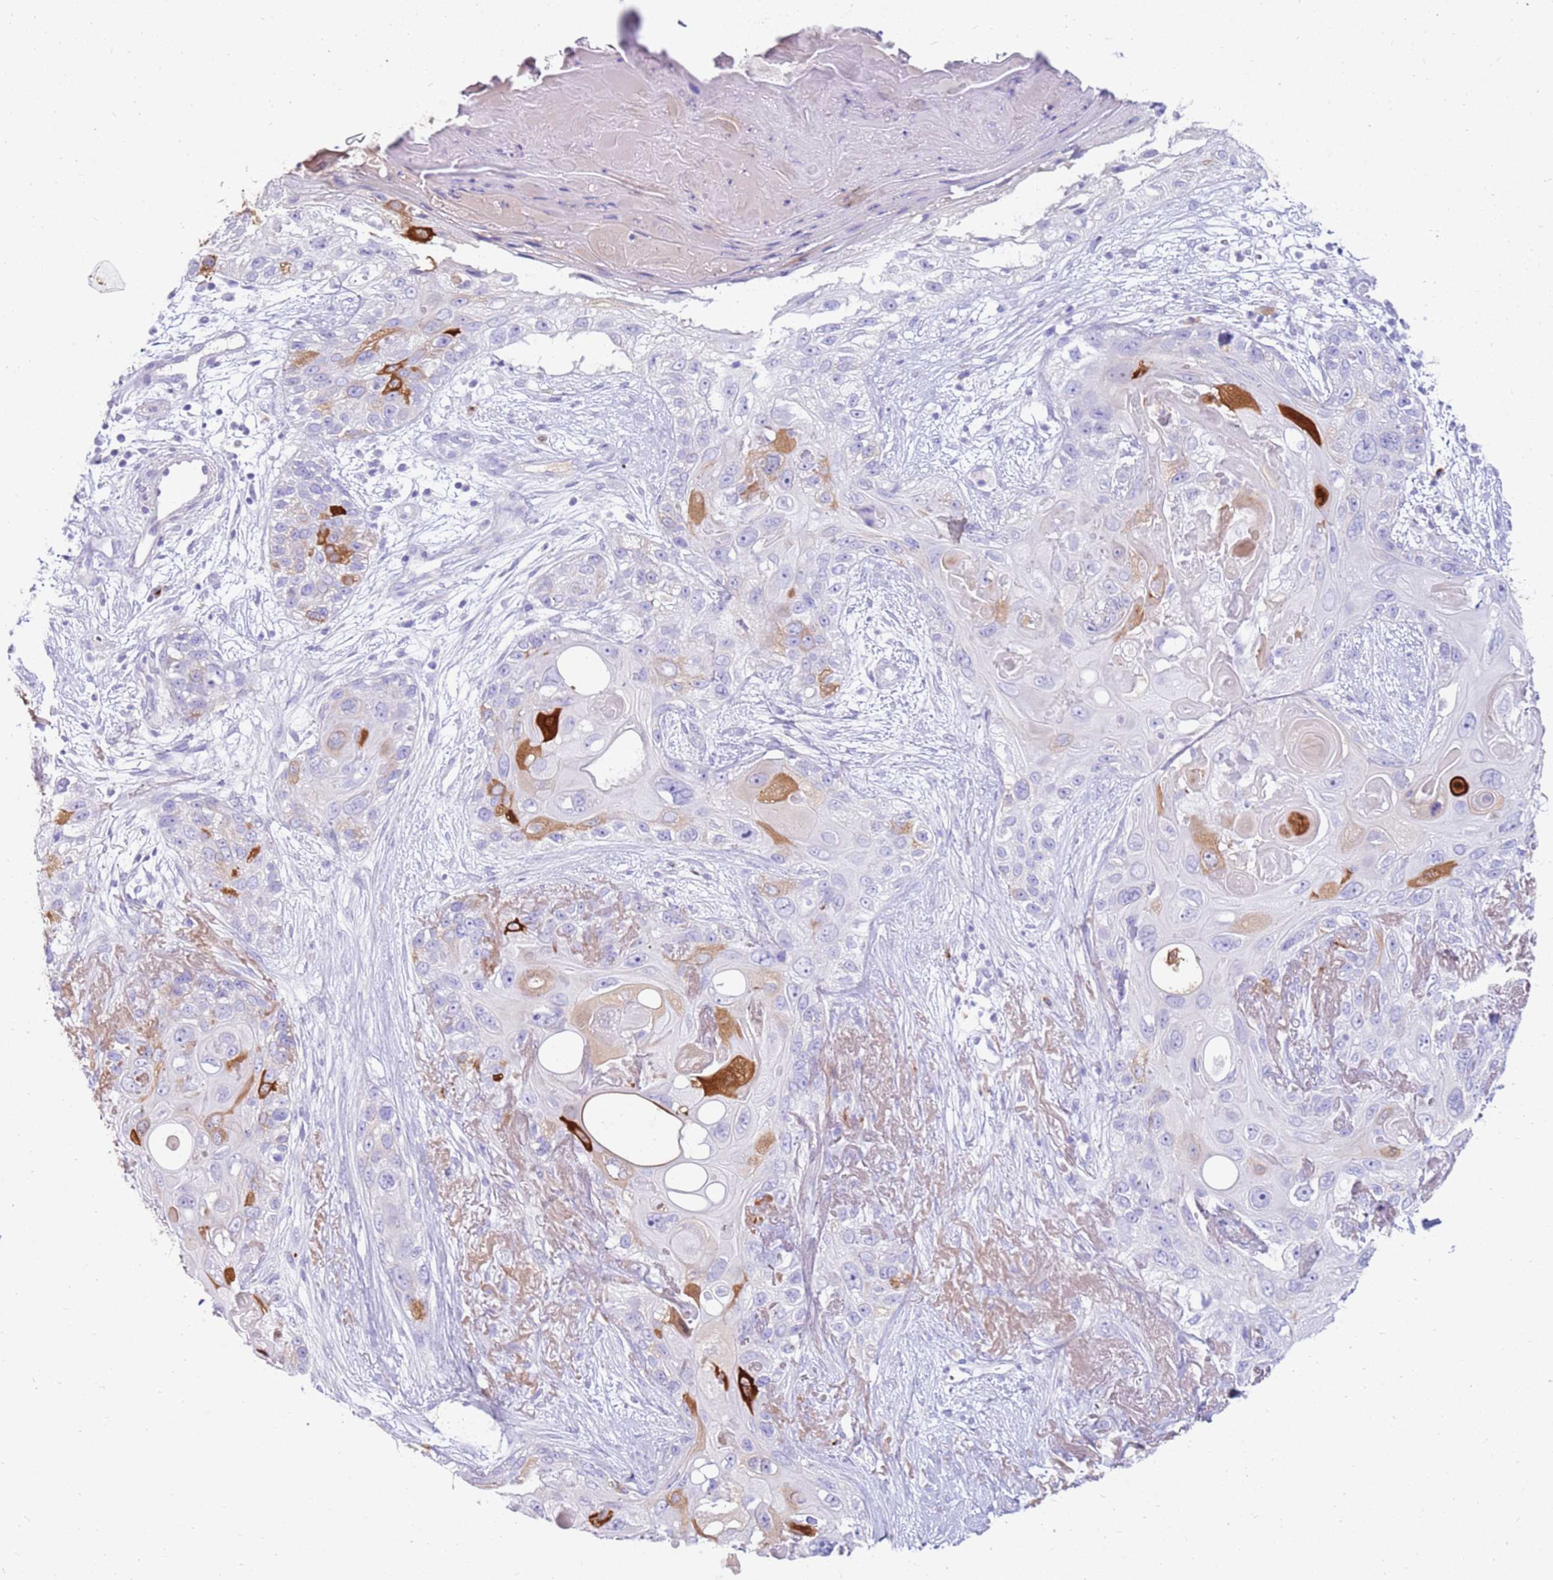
{"staining": {"intensity": "strong", "quantity": "<25%", "location": "cytoplasmic/membranous"}, "tissue": "skin cancer", "cell_type": "Tumor cells", "image_type": "cancer", "snomed": [{"axis": "morphology", "description": "Normal tissue, NOS"}, {"axis": "morphology", "description": "Squamous cell carcinoma, NOS"}, {"axis": "topography", "description": "Skin"}], "caption": "Squamous cell carcinoma (skin) stained with immunohistochemistry shows strong cytoplasmic/membranous staining in about <25% of tumor cells.", "gene": "EVPLL", "patient": {"sex": "male", "age": 72}}